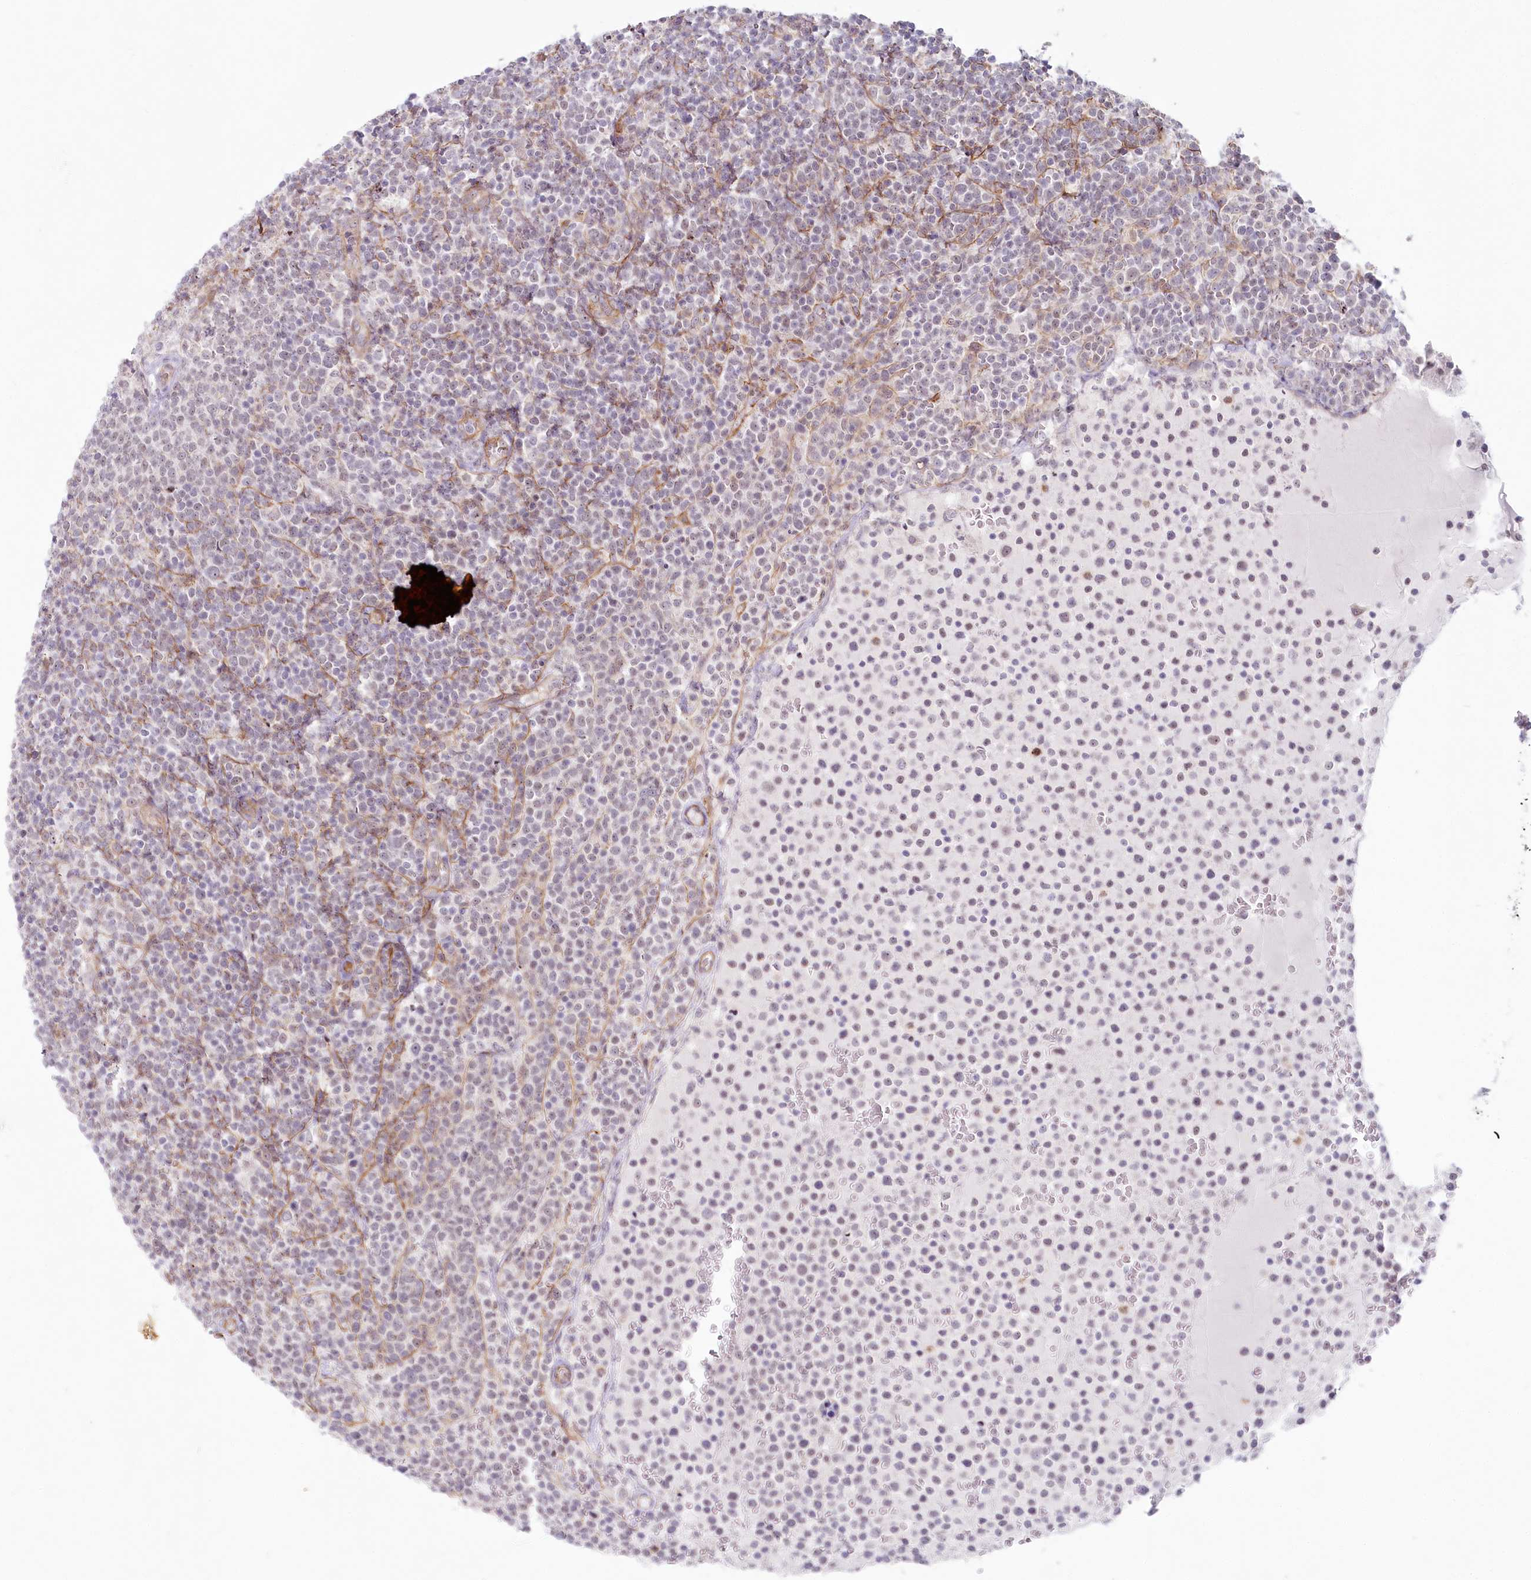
{"staining": {"intensity": "weak", "quantity": "<25%", "location": "nuclear"}, "tissue": "lymphoma", "cell_type": "Tumor cells", "image_type": "cancer", "snomed": [{"axis": "morphology", "description": "Malignant lymphoma, non-Hodgkin's type, High grade"}, {"axis": "topography", "description": "Lymph node"}], "caption": "Immunohistochemistry of malignant lymphoma, non-Hodgkin's type (high-grade) displays no staining in tumor cells.", "gene": "ABHD8", "patient": {"sex": "male", "age": 61}}